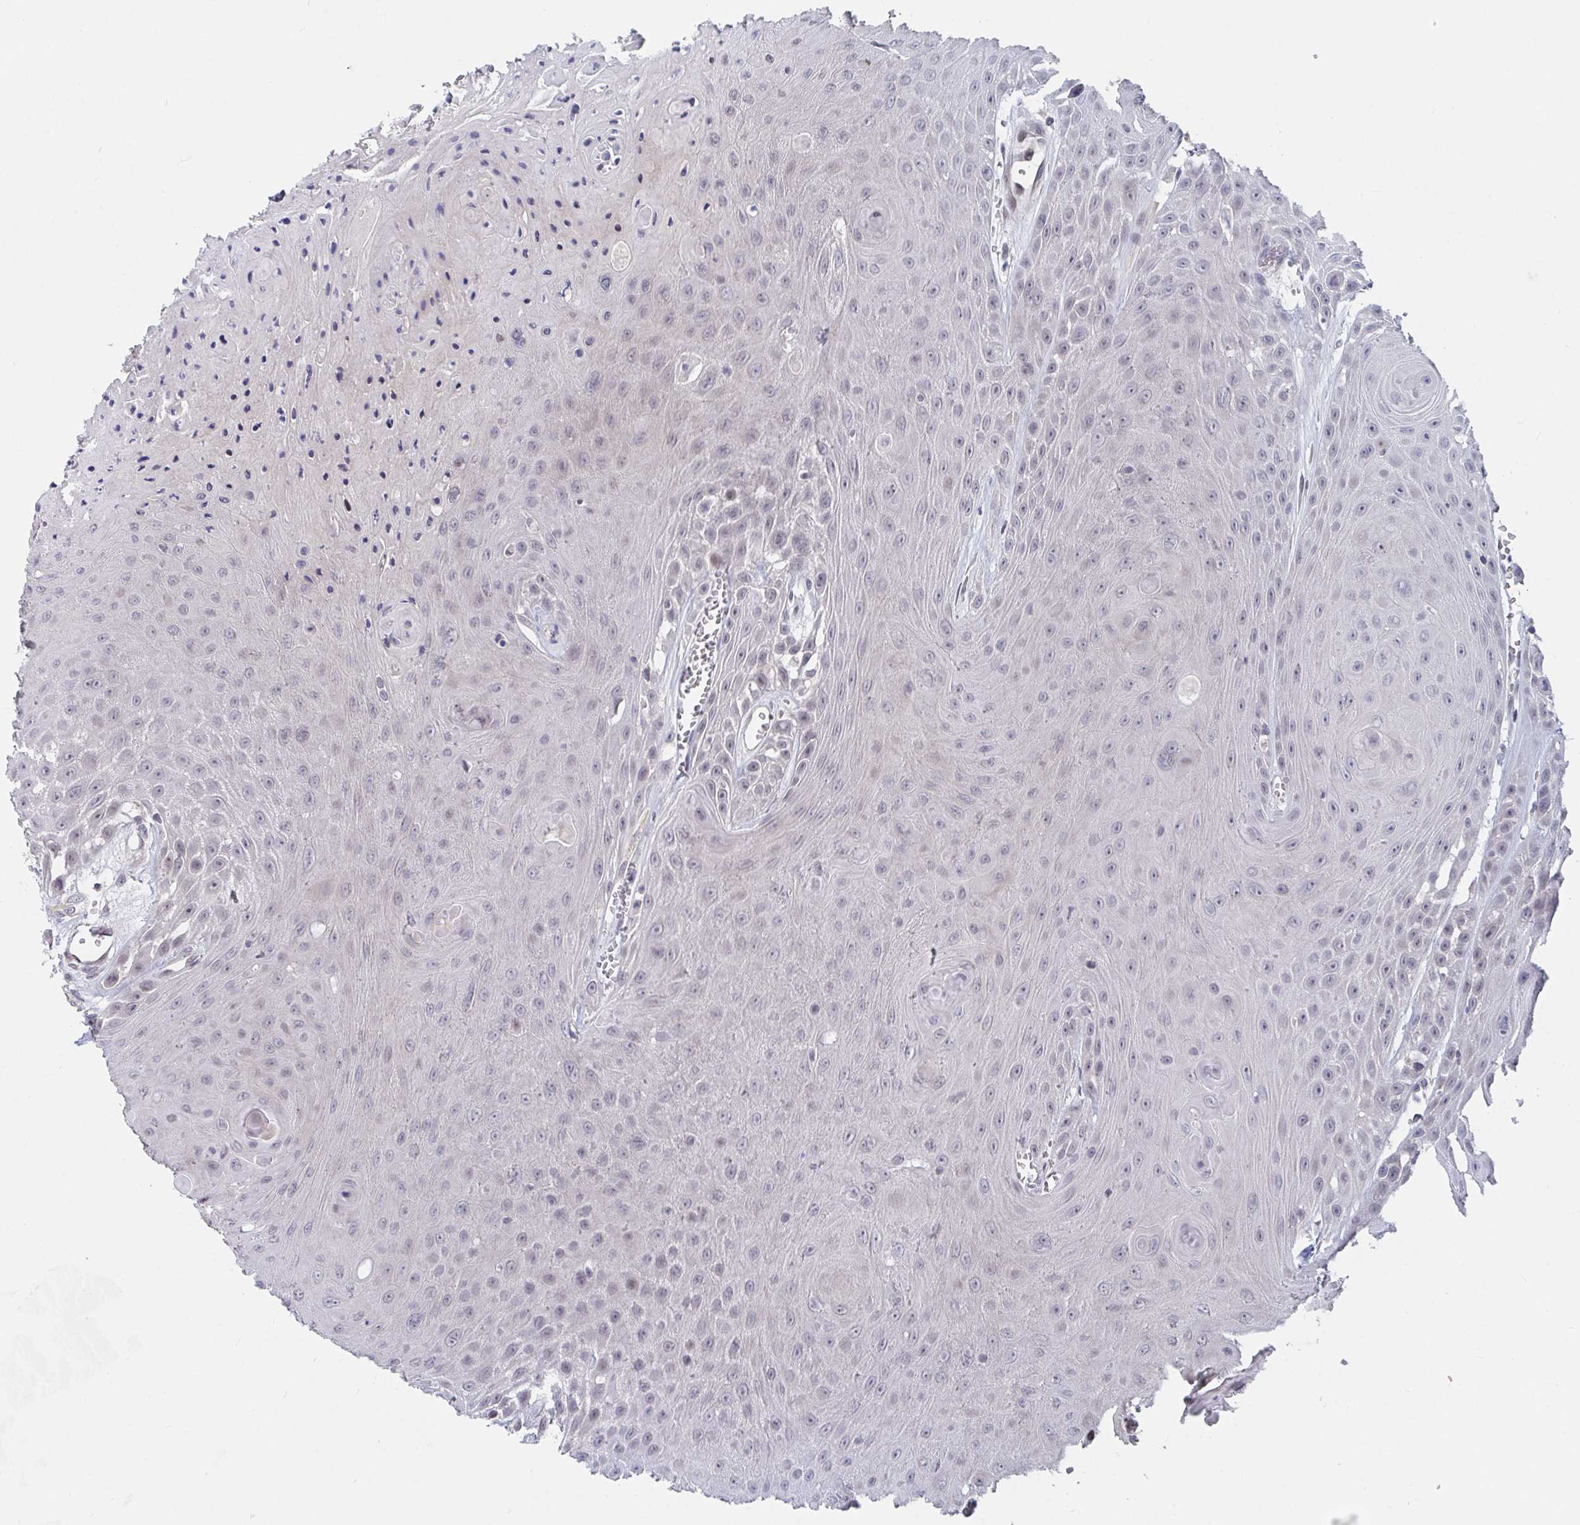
{"staining": {"intensity": "negative", "quantity": "none", "location": "none"}, "tissue": "head and neck cancer", "cell_type": "Tumor cells", "image_type": "cancer", "snomed": [{"axis": "morphology", "description": "Squamous cell carcinoma, NOS"}, {"axis": "topography", "description": "Oral tissue"}, {"axis": "topography", "description": "Head-Neck"}], "caption": "Head and neck cancer (squamous cell carcinoma) was stained to show a protein in brown. There is no significant staining in tumor cells.", "gene": "FAM156B", "patient": {"sex": "male", "age": 81}}